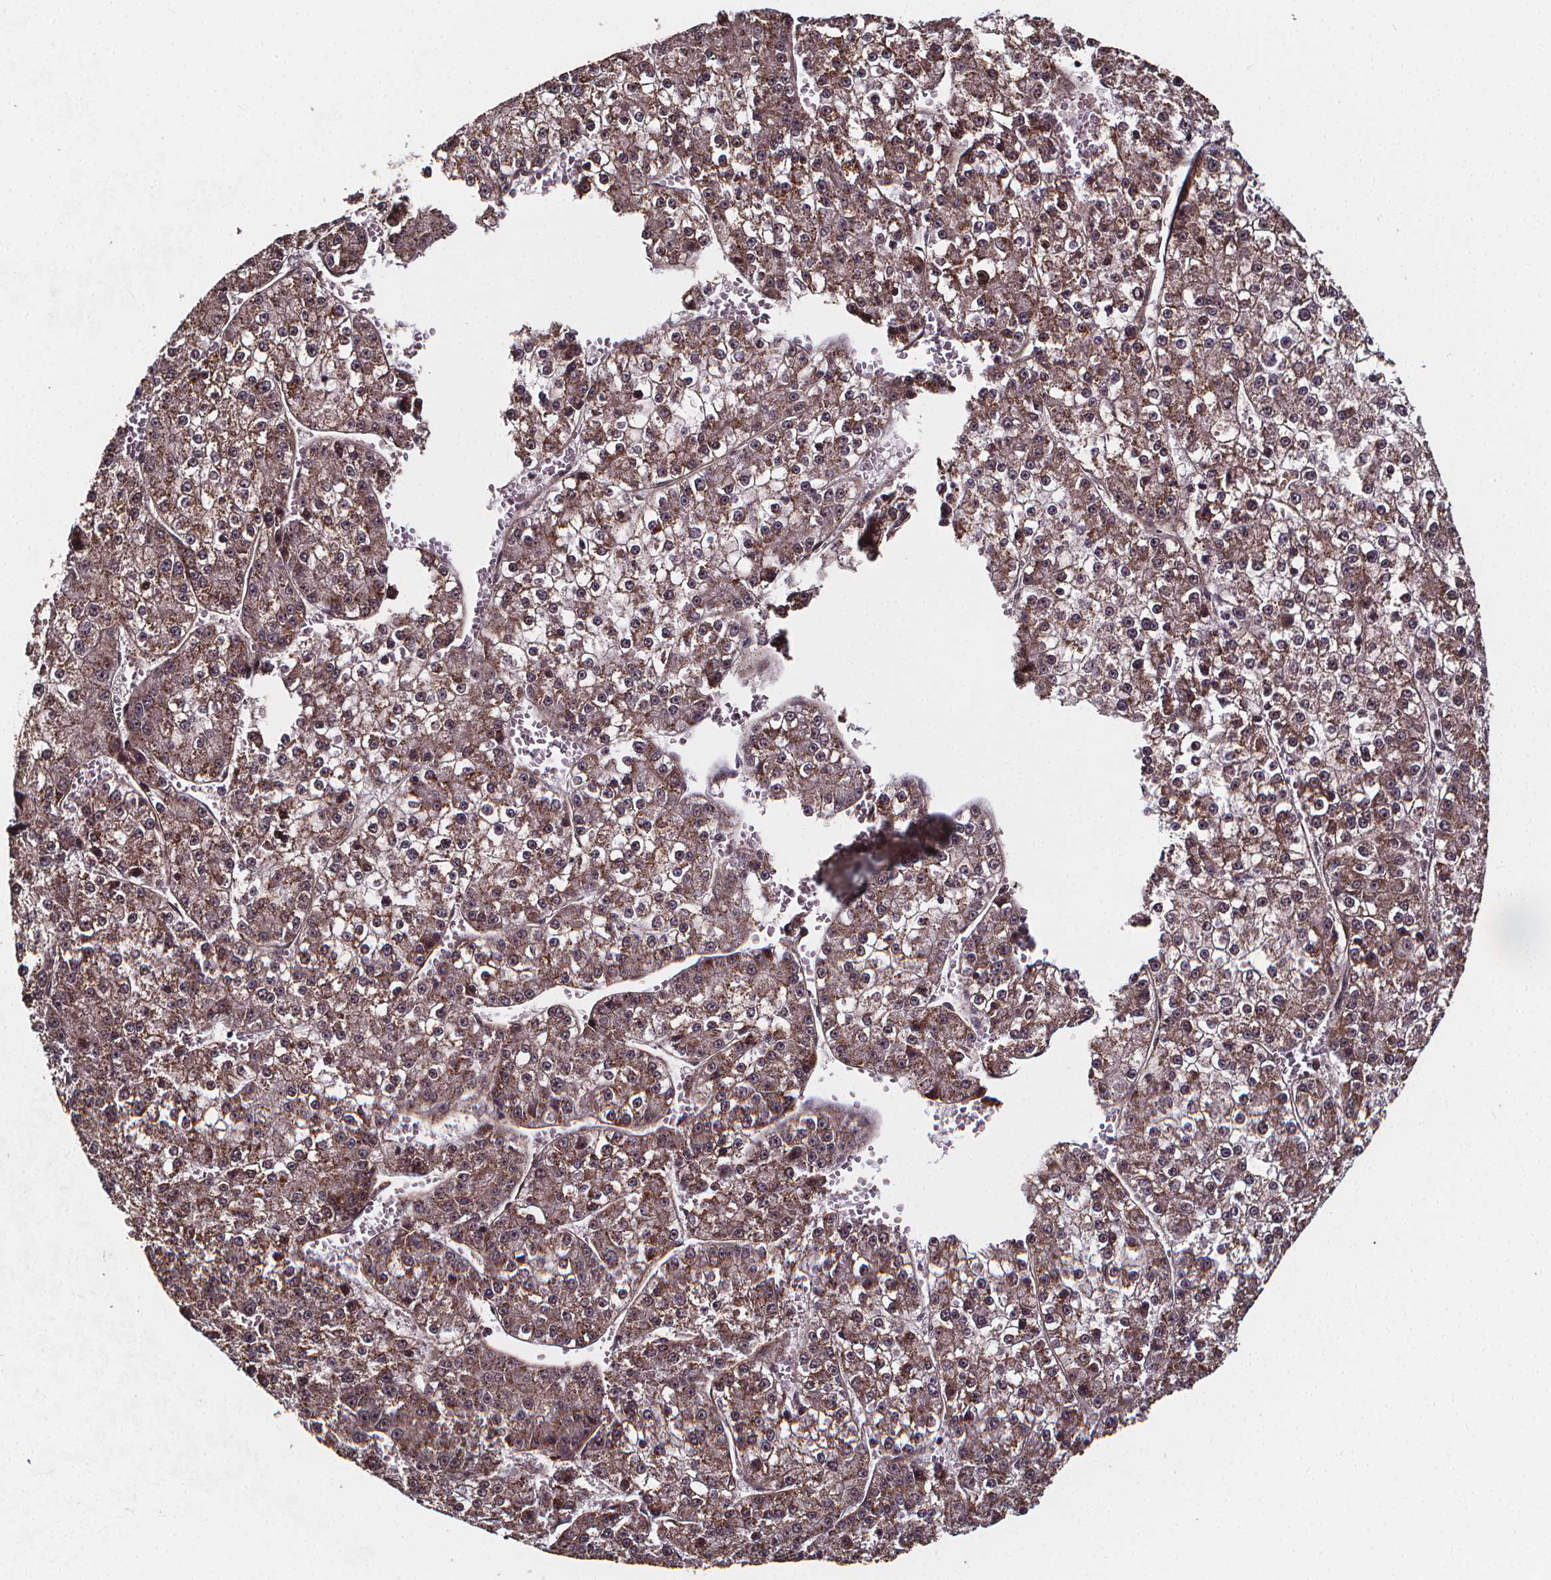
{"staining": {"intensity": "weak", "quantity": ">75%", "location": "cytoplasmic/membranous"}, "tissue": "liver cancer", "cell_type": "Tumor cells", "image_type": "cancer", "snomed": [{"axis": "morphology", "description": "Carcinoma, Hepatocellular, NOS"}, {"axis": "topography", "description": "Liver"}], "caption": "A micrograph showing weak cytoplasmic/membranous staining in approximately >75% of tumor cells in liver cancer, as visualized by brown immunohistochemical staining.", "gene": "DDIT3", "patient": {"sex": "female", "age": 73}}